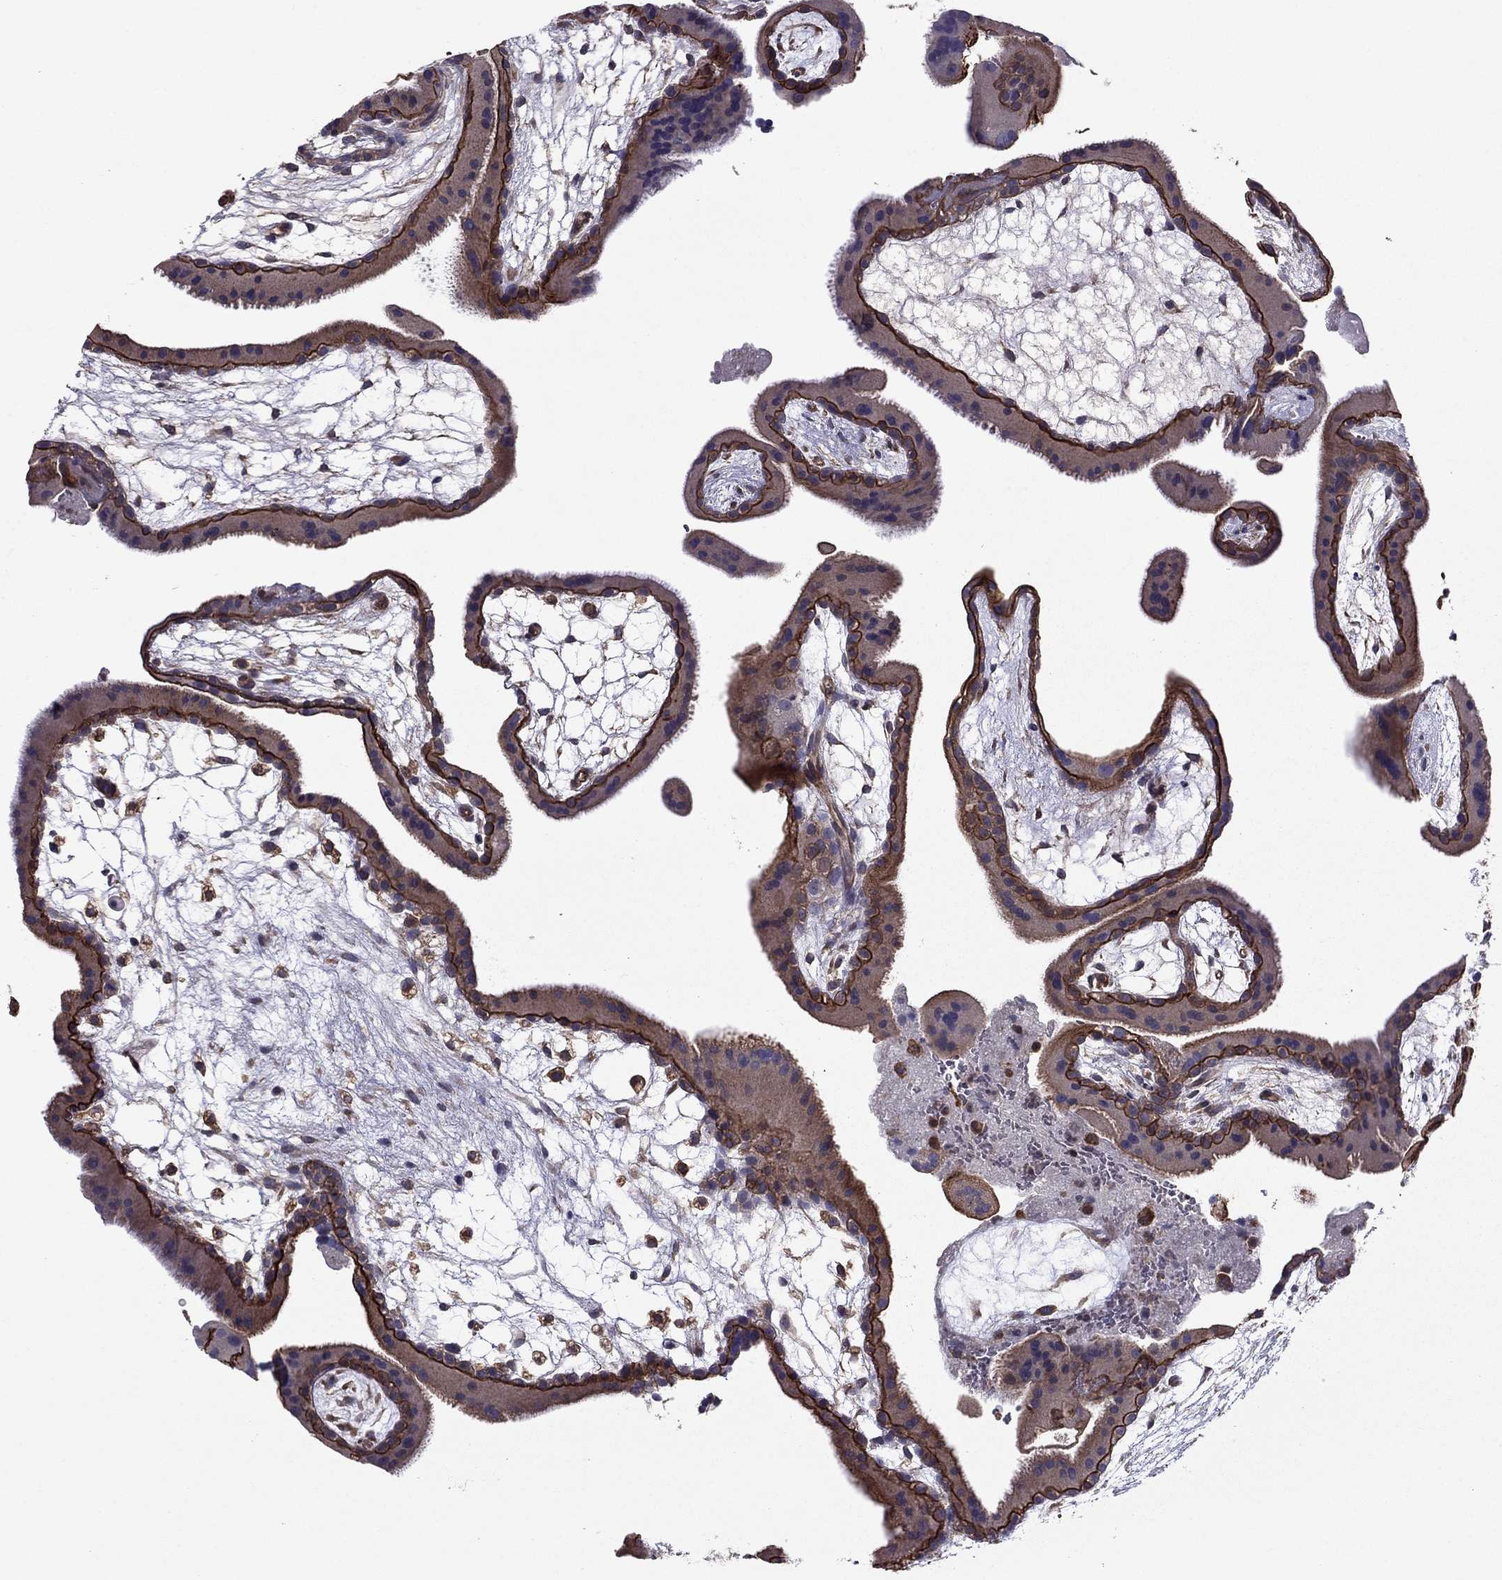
{"staining": {"intensity": "strong", "quantity": ">75%", "location": "cytoplasmic/membranous"}, "tissue": "placenta", "cell_type": "Decidual cells", "image_type": "normal", "snomed": [{"axis": "morphology", "description": "Normal tissue, NOS"}, {"axis": "topography", "description": "Placenta"}], "caption": "Protein staining exhibits strong cytoplasmic/membranous positivity in about >75% of decidual cells in normal placenta. (DAB (3,3'-diaminobenzidine) IHC, brown staining for protein, blue staining for nuclei).", "gene": "SHMT1", "patient": {"sex": "female", "age": 19}}